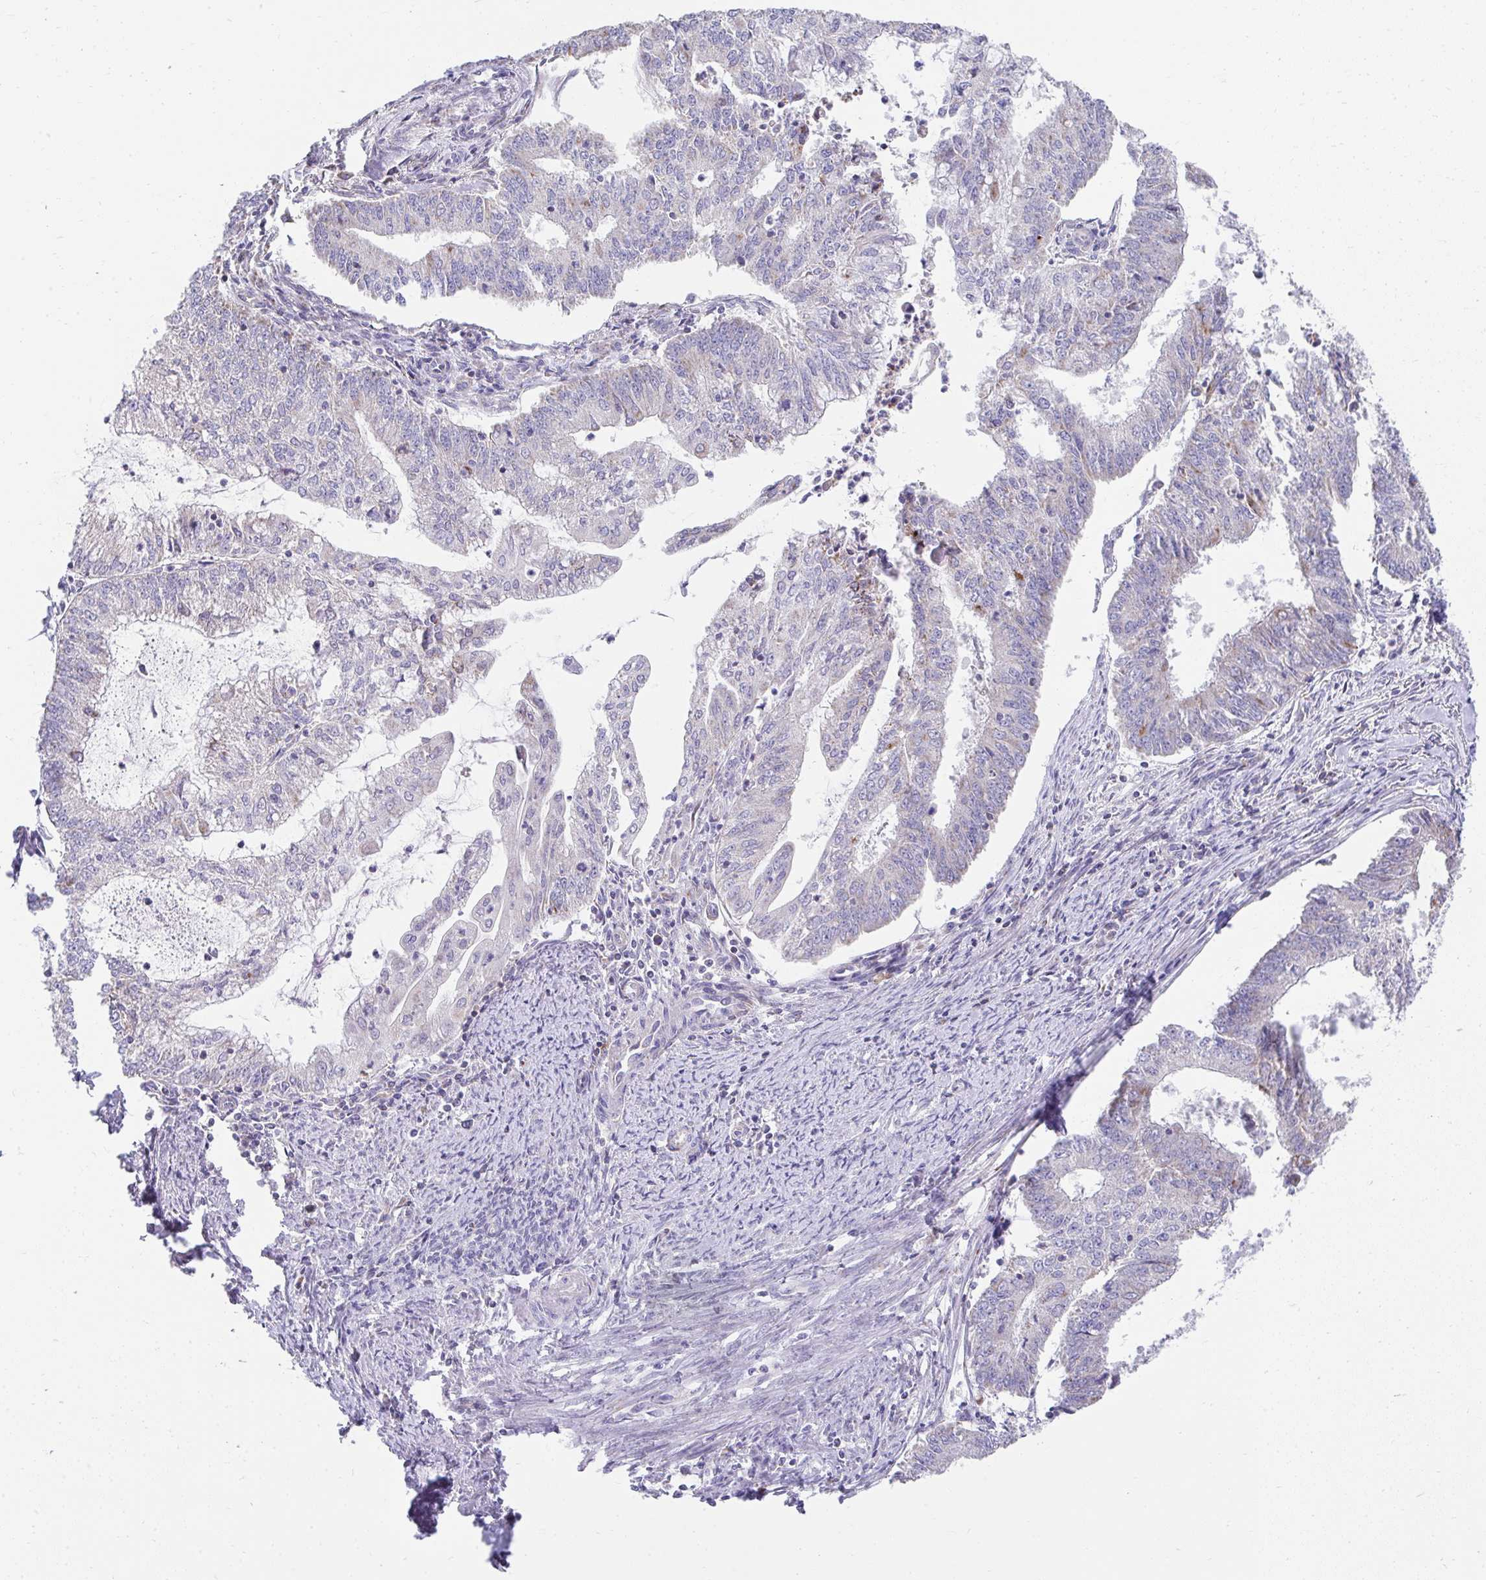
{"staining": {"intensity": "negative", "quantity": "none", "location": "none"}, "tissue": "endometrial cancer", "cell_type": "Tumor cells", "image_type": "cancer", "snomed": [{"axis": "morphology", "description": "Adenocarcinoma, NOS"}, {"axis": "topography", "description": "Endometrium"}], "caption": "This is an immunohistochemistry photomicrograph of human endometrial cancer (adenocarcinoma). There is no positivity in tumor cells.", "gene": "PRRG3", "patient": {"sex": "female", "age": 61}}